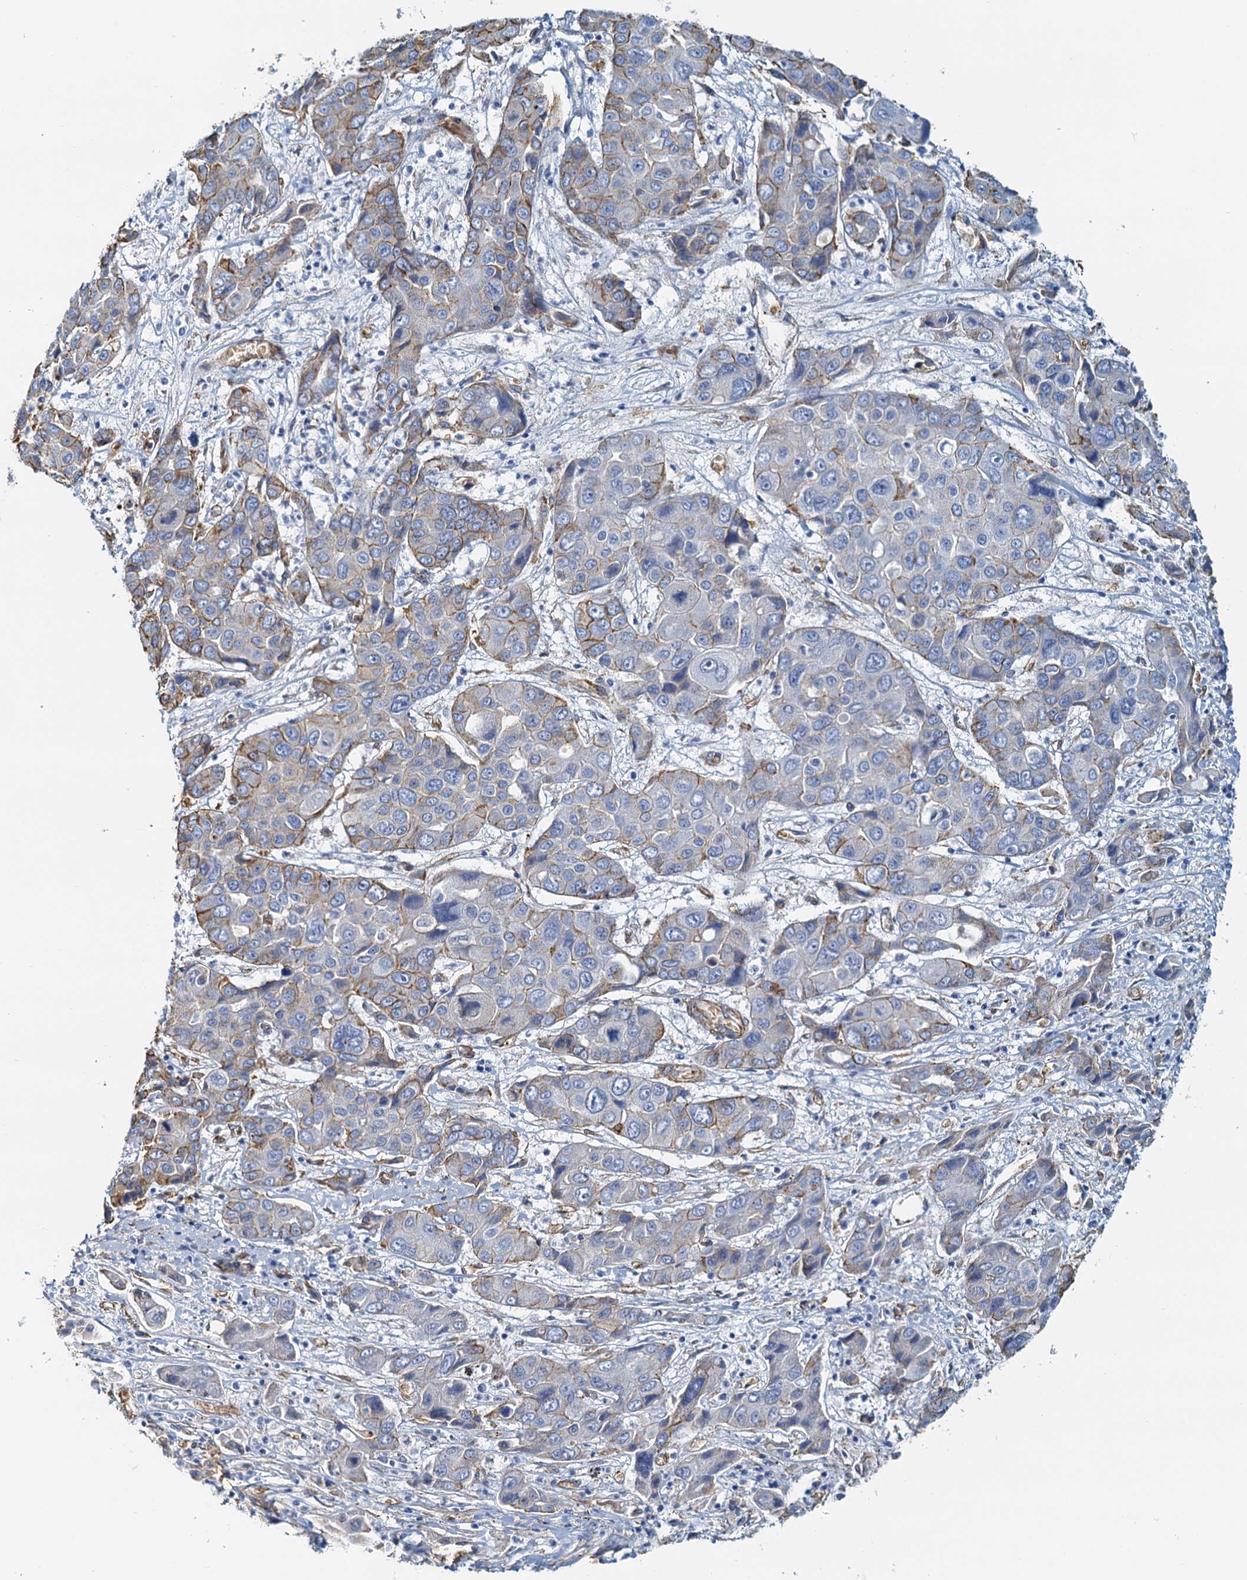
{"staining": {"intensity": "moderate", "quantity": "<25%", "location": "cytoplasmic/membranous"}, "tissue": "liver cancer", "cell_type": "Tumor cells", "image_type": "cancer", "snomed": [{"axis": "morphology", "description": "Cholangiocarcinoma"}, {"axis": "topography", "description": "Liver"}], "caption": "High-magnification brightfield microscopy of liver cholangiocarcinoma stained with DAB (brown) and counterstained with hematoxylin (blue). tumor cells exhibit moderate cytoplasmic/membranous expression is seen in approximately<25% of cells.", "gene": "DGKG", "patient": {"sex": "male", "age": 67}}